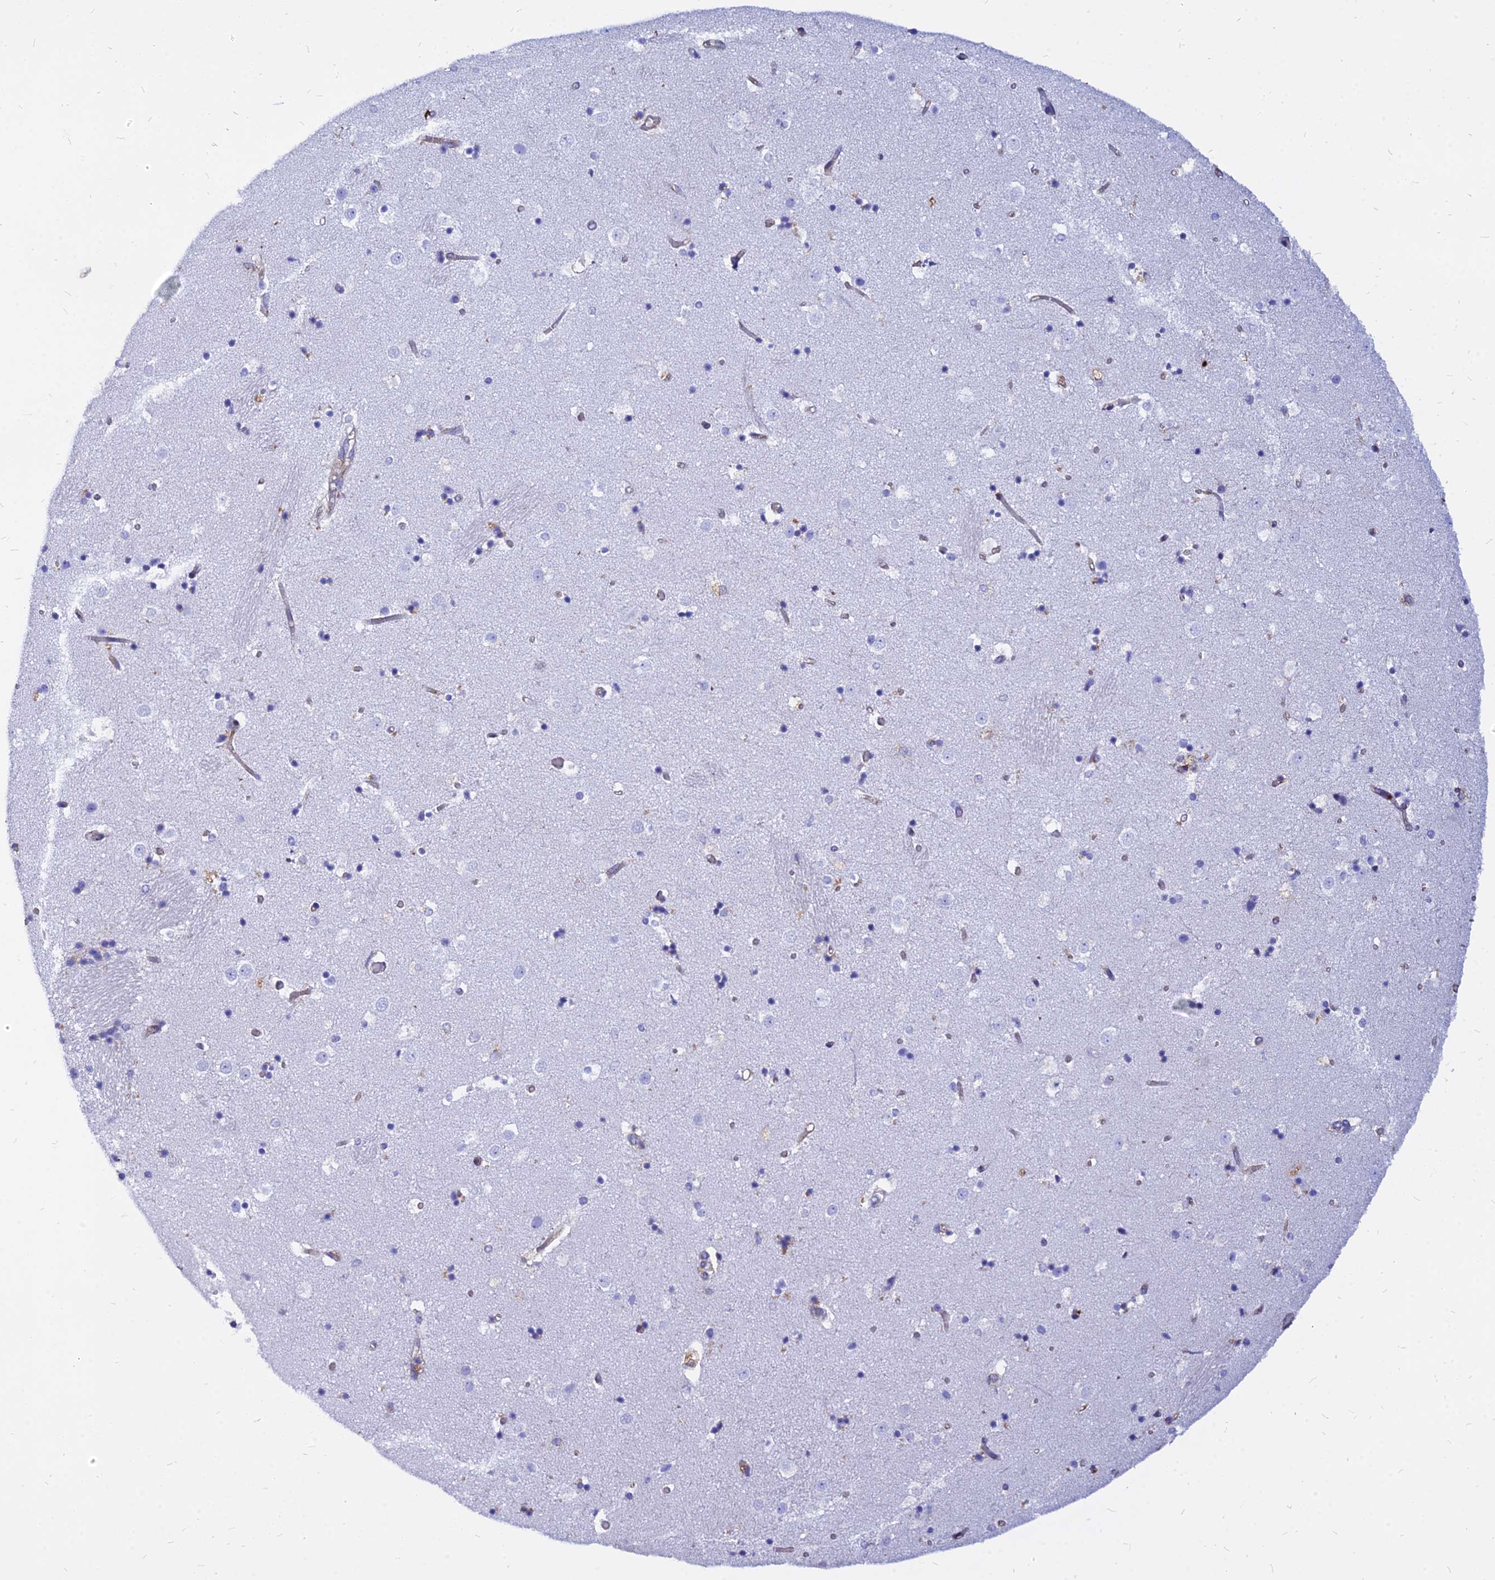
{"staining": {"intensity": "negative", "quantity": "none", "location": "none"}, "tissue": "caudate", "cell_type": "Glial cells", "image_type": "normal", "snomed": [{"axis": "morphology", "description": "Normal tissue, NOS"}, {"axis": "topography", "description": "Lateral ventricle wall"}], "caption": "Immunohistochemistry (IHC) histopathology image of benign caudate: human caudate stained with DAB (3,3'-diaminobenzidine) reveals no significant protein expression in glial cells. (DAB (3,3'-diaminobenzidine) immunohistochemistry (IHC) with hematoxylin counter stain).", "gene": "AGTRAP", "patient": {"sex": "female", "age": 52}}